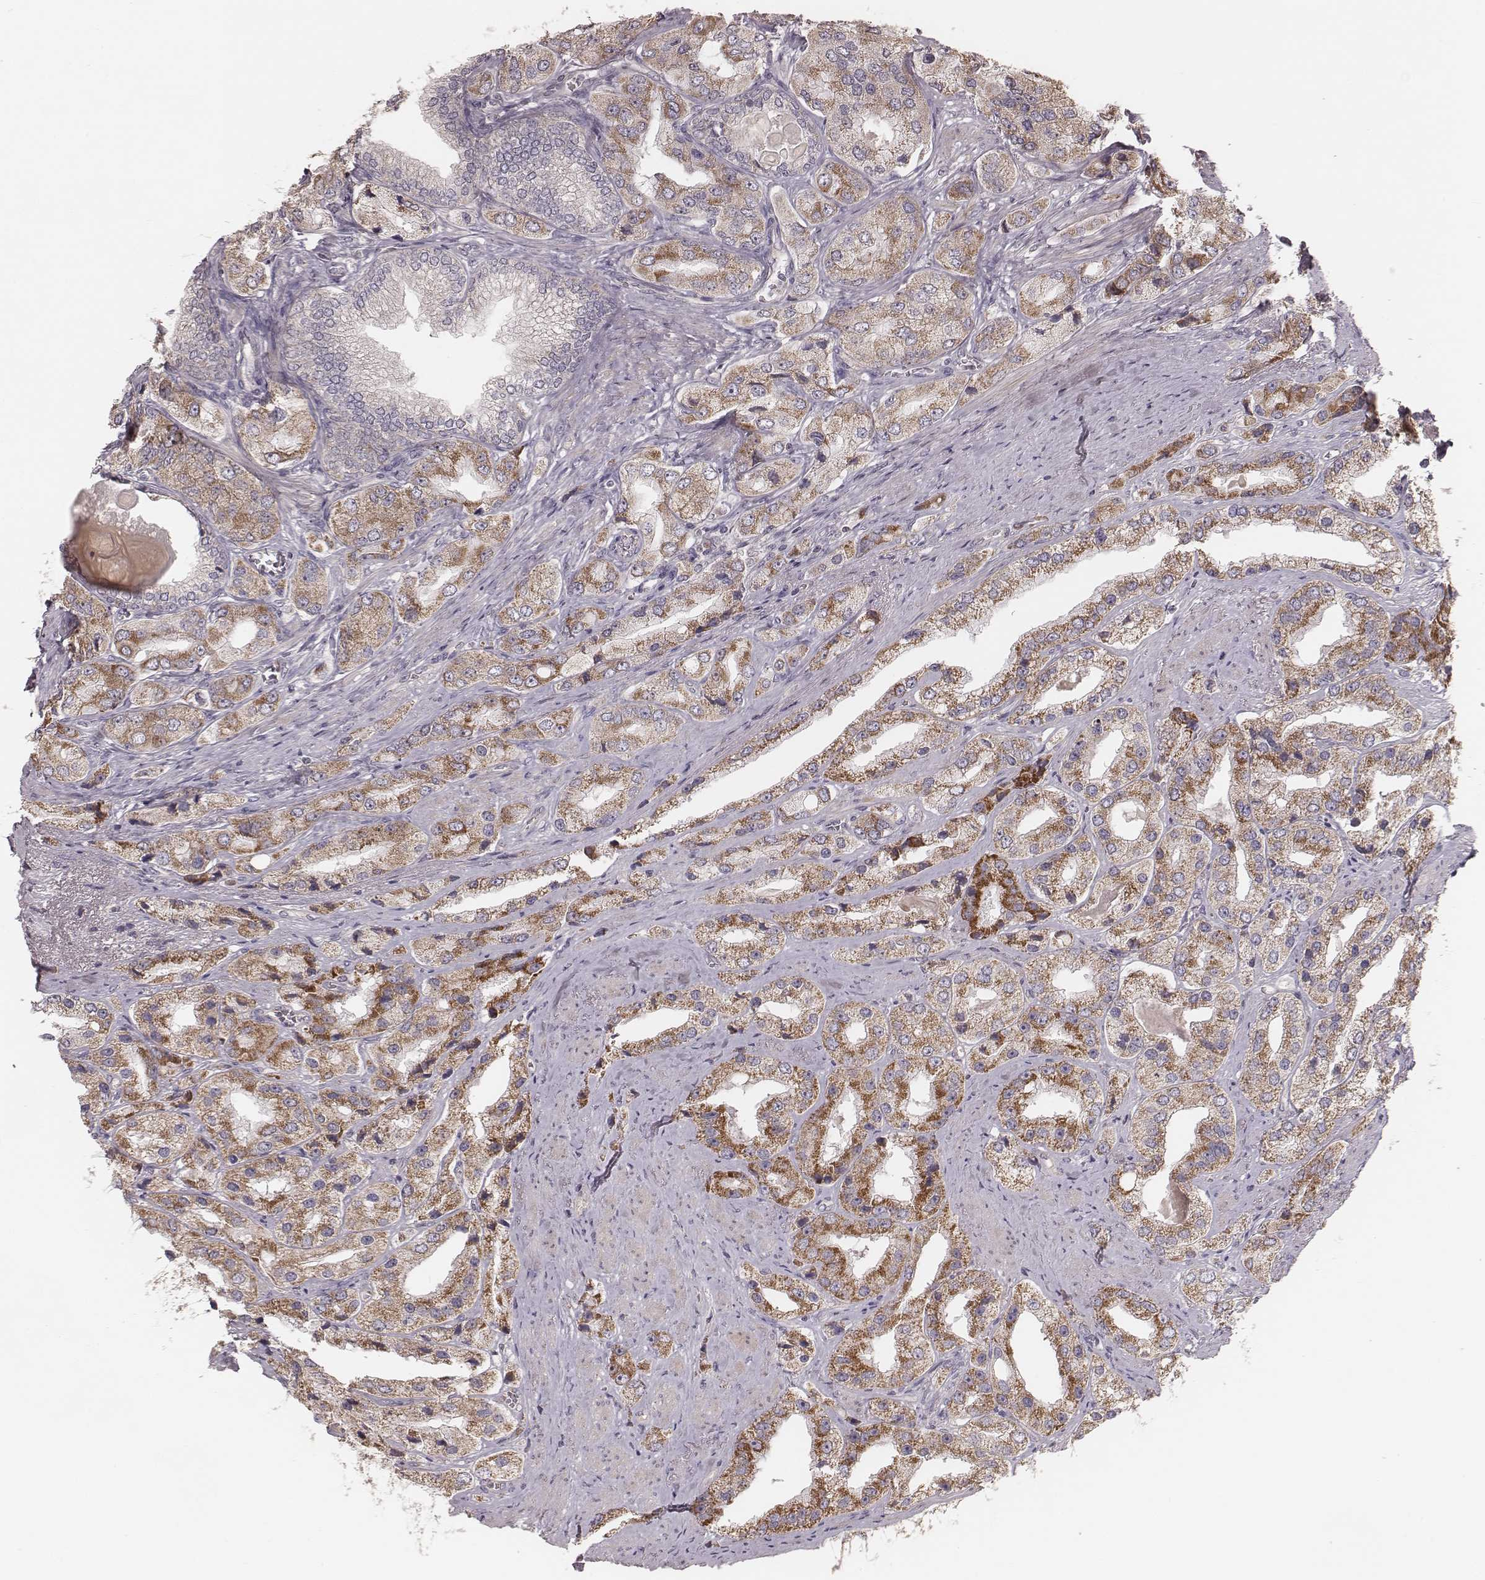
{"staining": {"intensity": "moderate", "quantity": ">75%", "location": "cytoplasmic/membranous"}, "tissue": "prostate cancer", "cell_type": "Tumor cells", "image_type": "cancer", "snomed": [{"axis": "morphology", "description": "Adenocarcinoma, Low grade"}, {"axis": "topography", "description": "Prostate"}], "caption": "Prostate cancer (adenocarcinoma (low-grade)) stained for a protein shows moderate cytoplasmic/membranous positivity in tumor cells.", "gene": "MRPS27", "patient": {"sex": "male", "age": 69}}